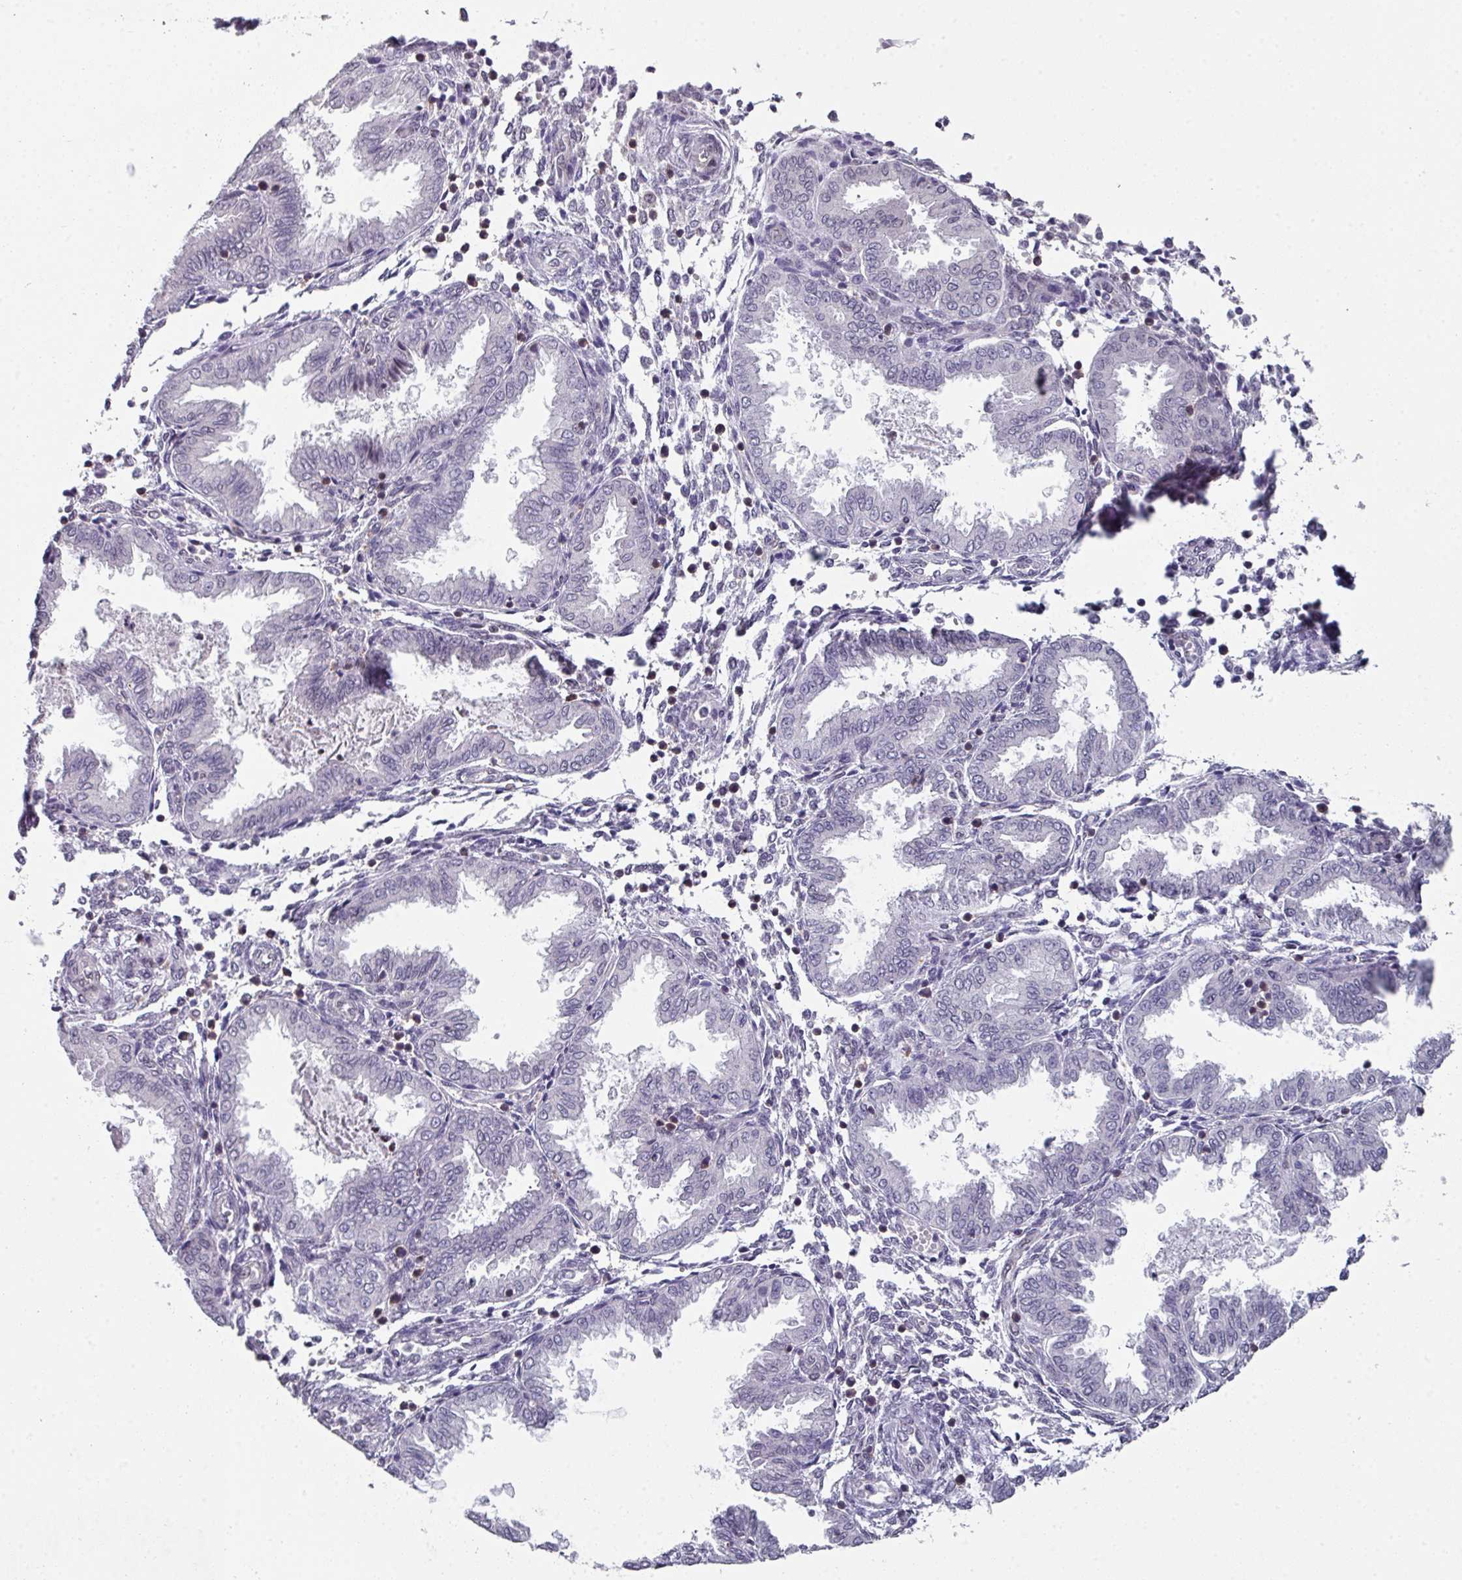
{"staining": {"intensity": "negative", "quantity": "none", "location": "none"}, "tissue": "endometrium", "cell_type": "Cells in endometrial stroma", "image_type": "normal", "snomed": [{"axis": "morphology", "description": "Normal tissue, NOS"}, {"axis": "topography", "description": "Endometrium"}], "caption": "Image shows no significant protein expression in cells in endometrial stroma of normal endometrium. The staining was performed using DAB (3,3'-diaminobenzidine) to visualize the protein expression in brown, while the nuclei were stained in blue with hematoxylin (Magnification: 20x).", "gene": "RASAL3", "patient": {"sex": "female", "age": 33}}